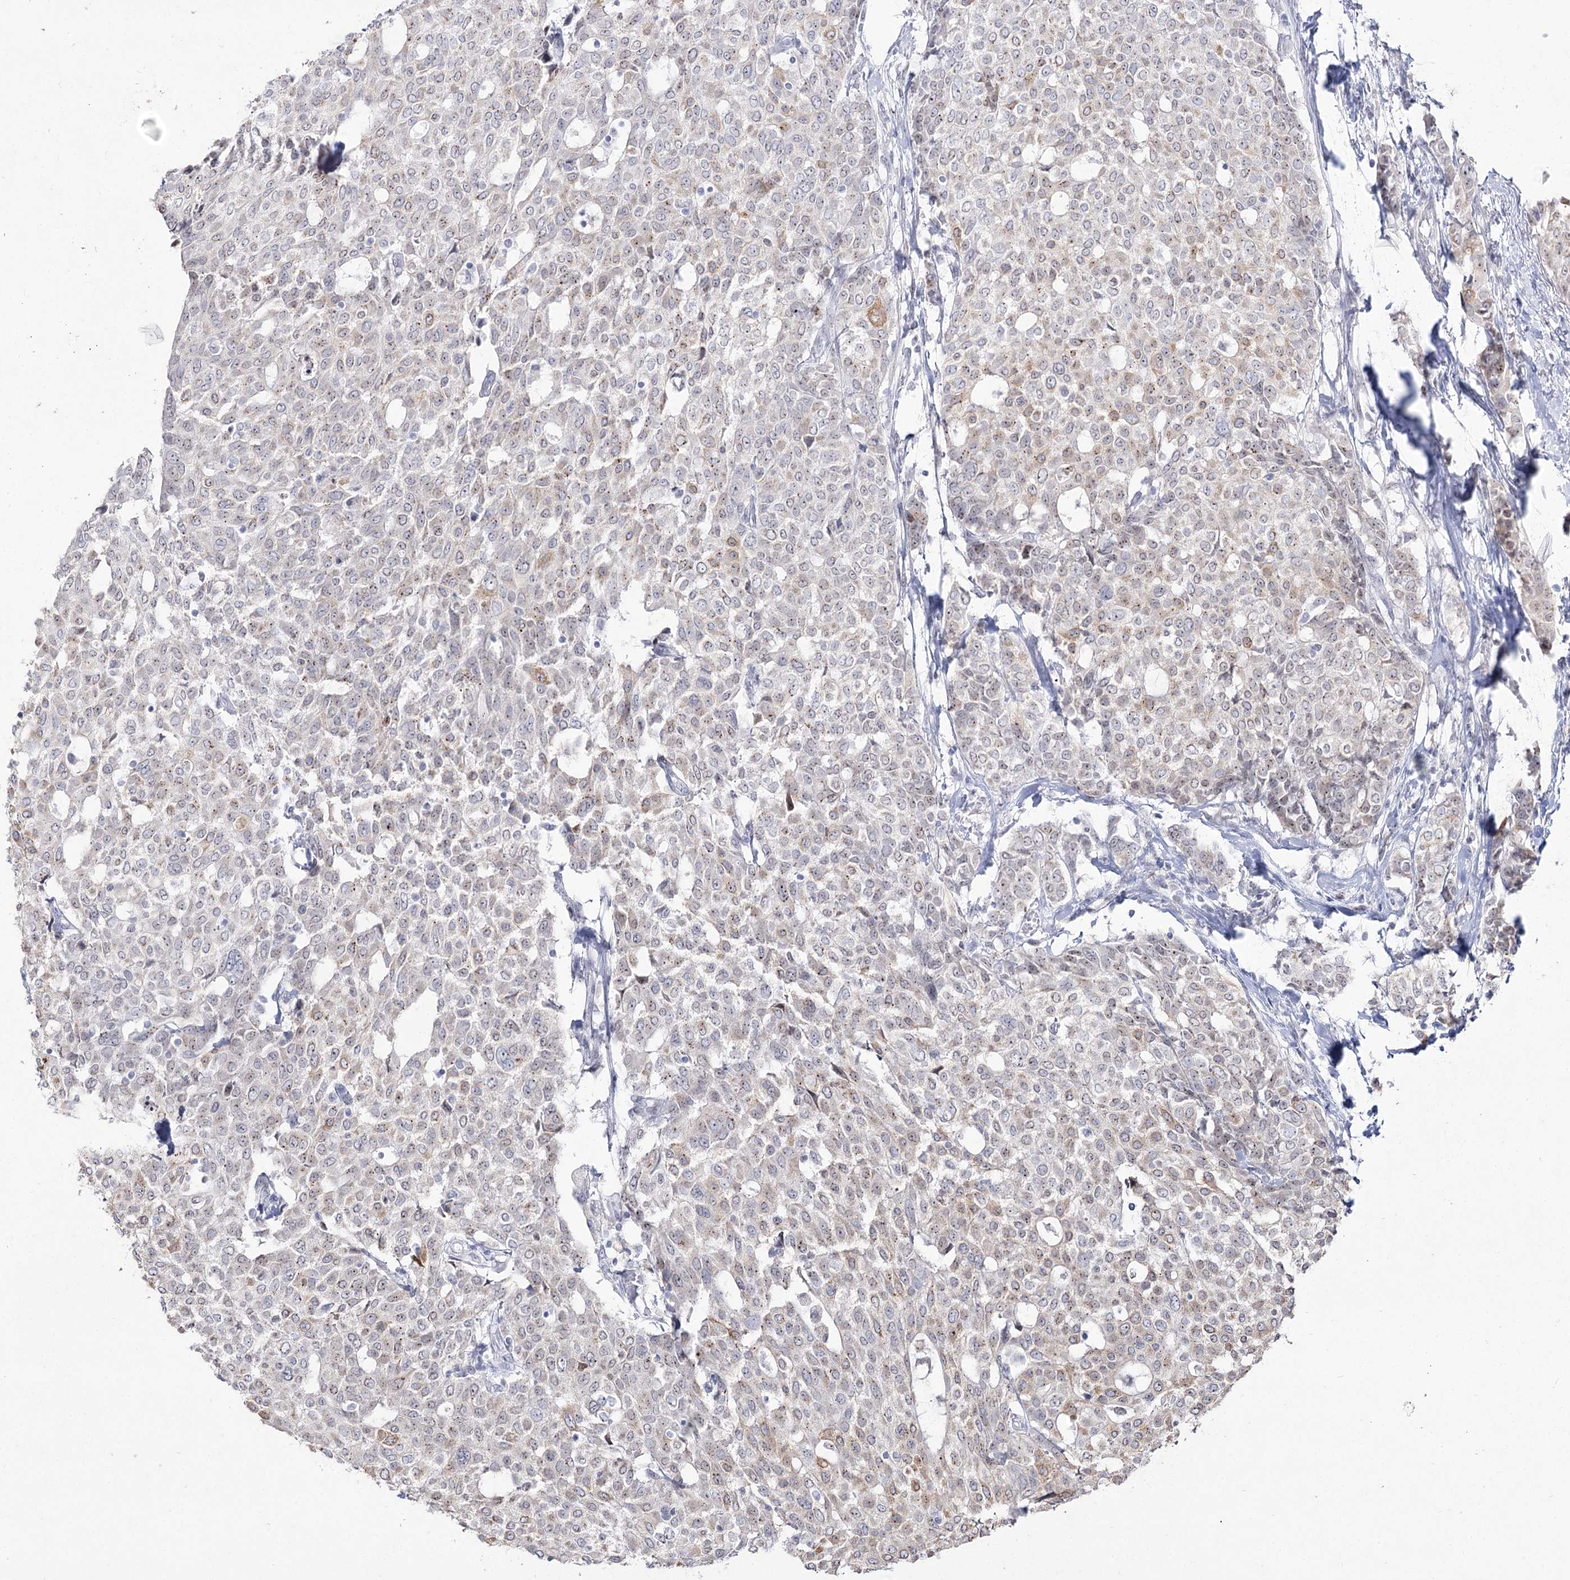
{"staining": {"intensity": "weak", "quantity": "<25%", "location": "cytoplasmic/membranous,nuclear"}, "tissue": "breast cancer", "cell_type": "Tumor cells", "image_type": "cancer", "snomed": [{"axis": "morphology", "description": "Lobular carcinoma"}, {"axis": "topography", "description": "Breast"}], "caption": "Image shows no protein expression in tumor cells of lobular carcinoma (breast) tissue.", "gene": "DDX50", "patient": {"sex": "female", "age": 51}}